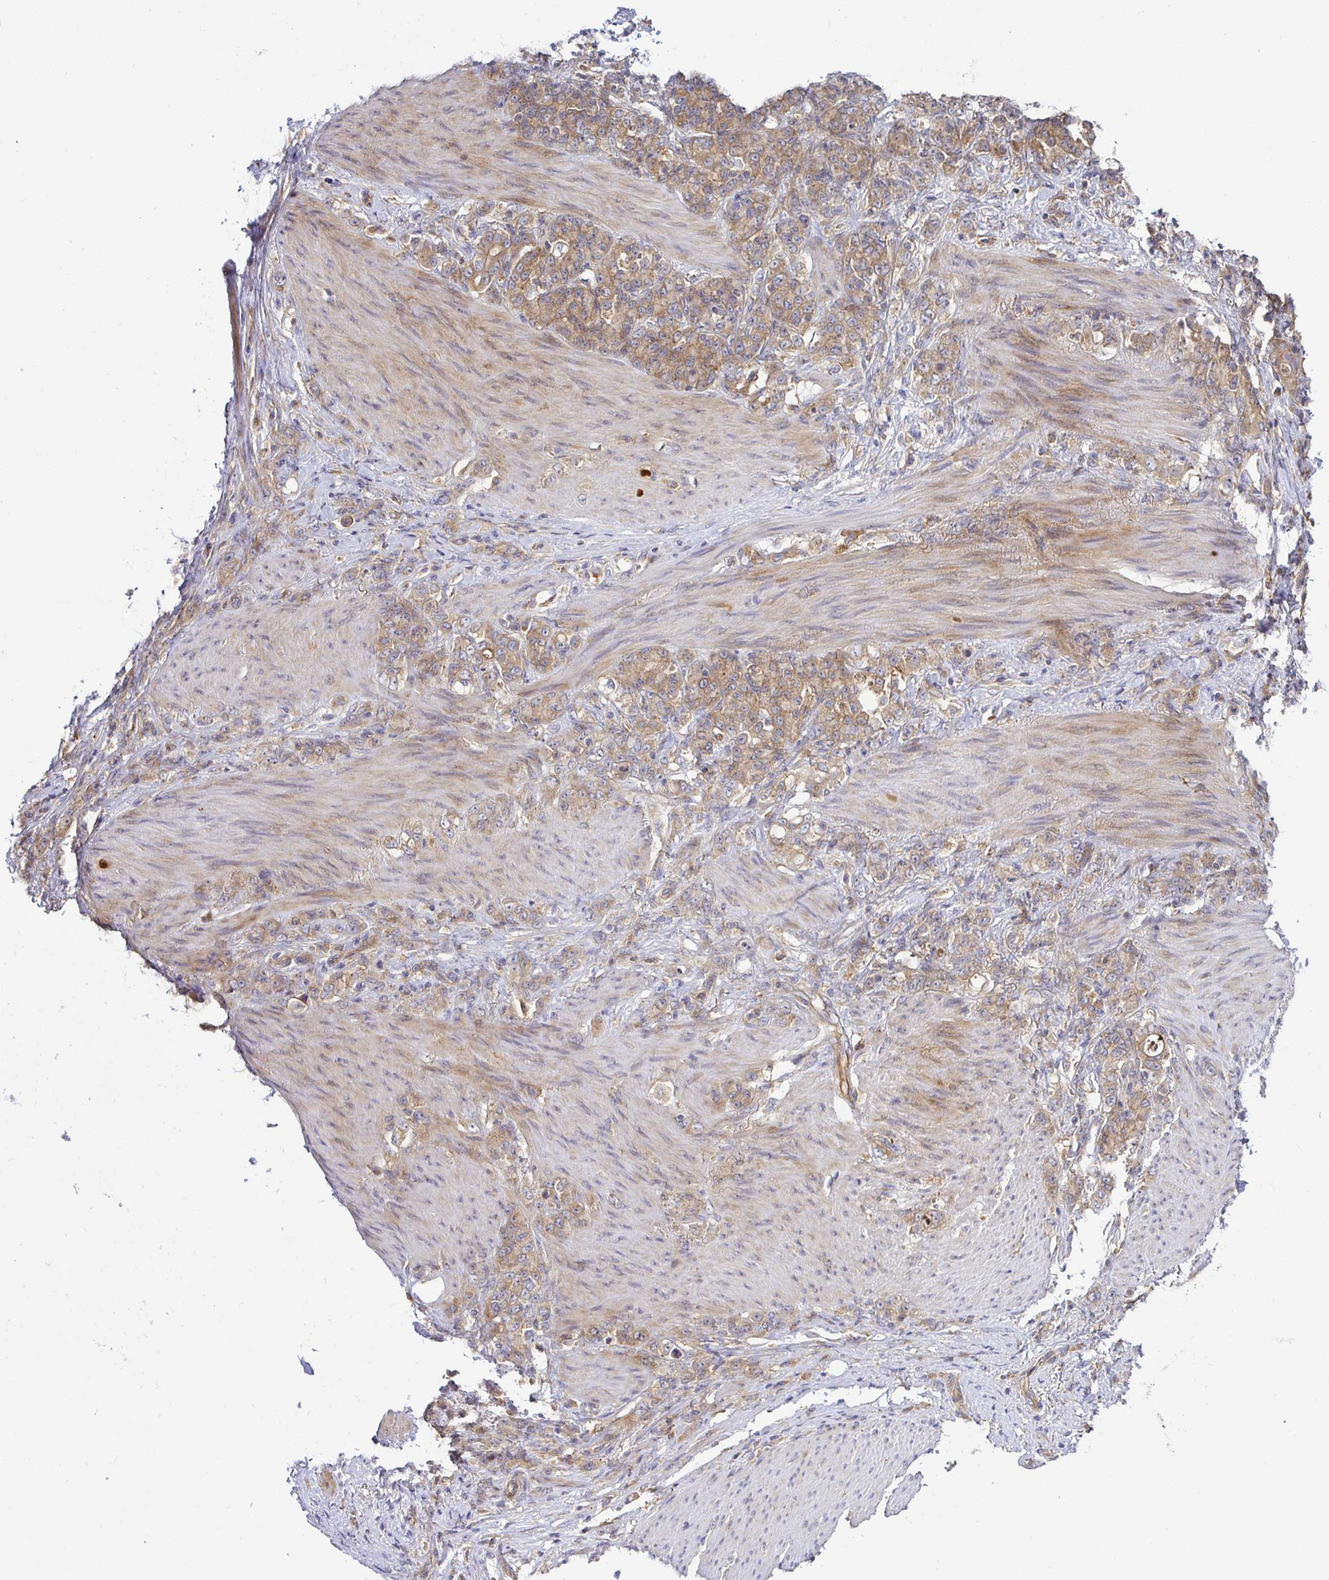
{"staining": {"intensity": "moderate", "quantity": ">75%", "location": "cytoplasmic/membranous"}, "tissue": "stomach cancer", "cell_type": "Tumor cells", "image_type": "cancer", "snomed": [{"axis": "morphology", "description": "Normal tissue, NOS"}, {"axis": "morphology", "description": "Adenocarcinoma, NOS"}, {"axis": "topography", "description": "Stomach"}], "caption": "Stomach cancer (adenocarcinoma) was stained to show a protein in brown. There is medium levels of moderate cytoplasmic/membranous staining in approximately >75% of tumor cells.", "gene": "SNX8", "patient": {"sex": "female", "age": 79}}